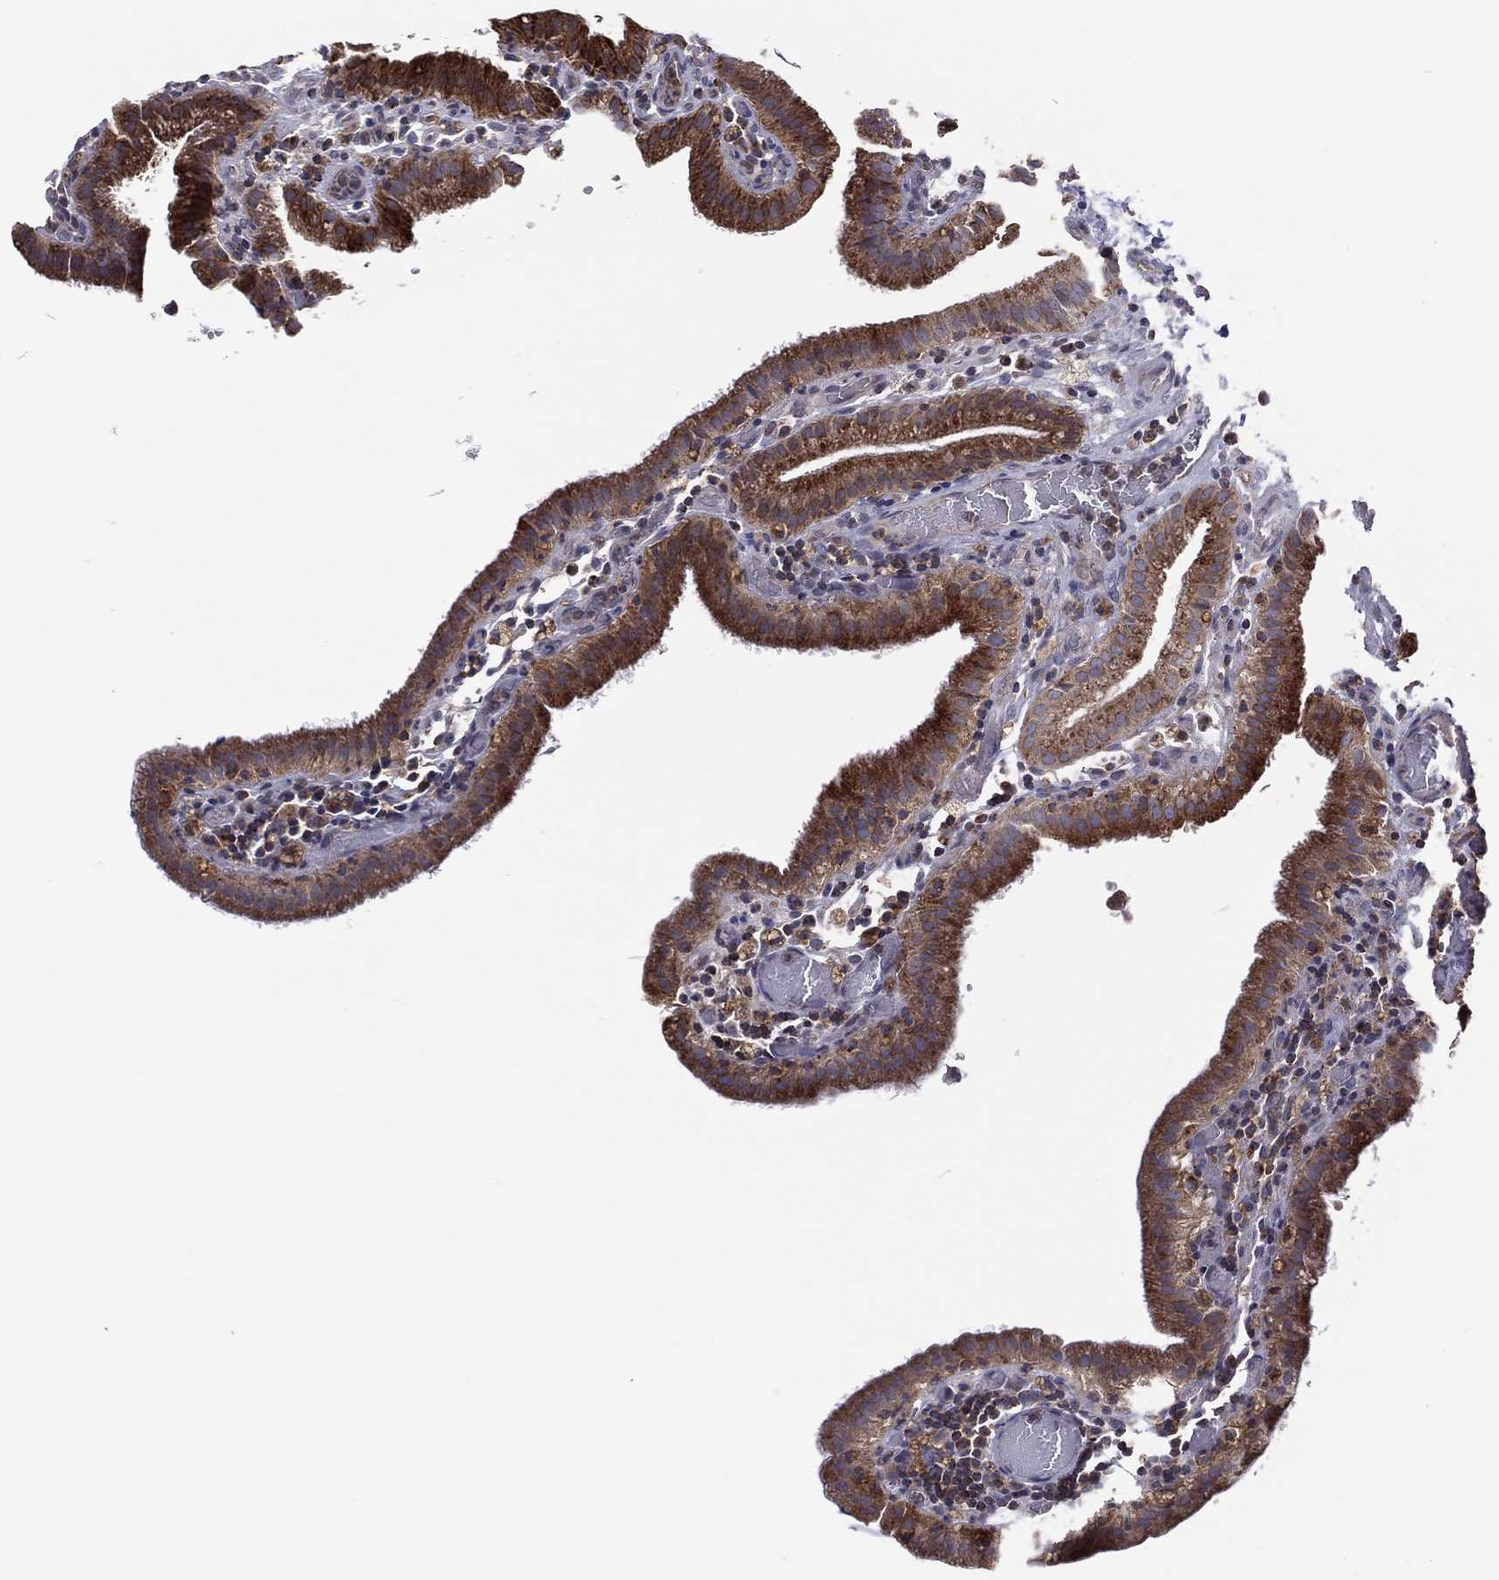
{"staining": {"intensity": "strong", "quantity": "25%-75%", "location": "cytoplasmic/membranous"}, "tissue": "gallbladder", "cell_type": "Glandular cells", "image_type": "normal", "snomed": [{"axis": "morphology", "description": "Normal tissue, NOS"}, {"axis": "topography", "description": "Gallbladder"}], "caption": "An immunohistochemistry (IHC) image of normal tissue is shown. Protein staining in brown labels strong cytoplasmic/membranous positivity in gallbladder within glandular cells.", "gene": "STARD3", "patient": {"sex": "male", "age": 62}}